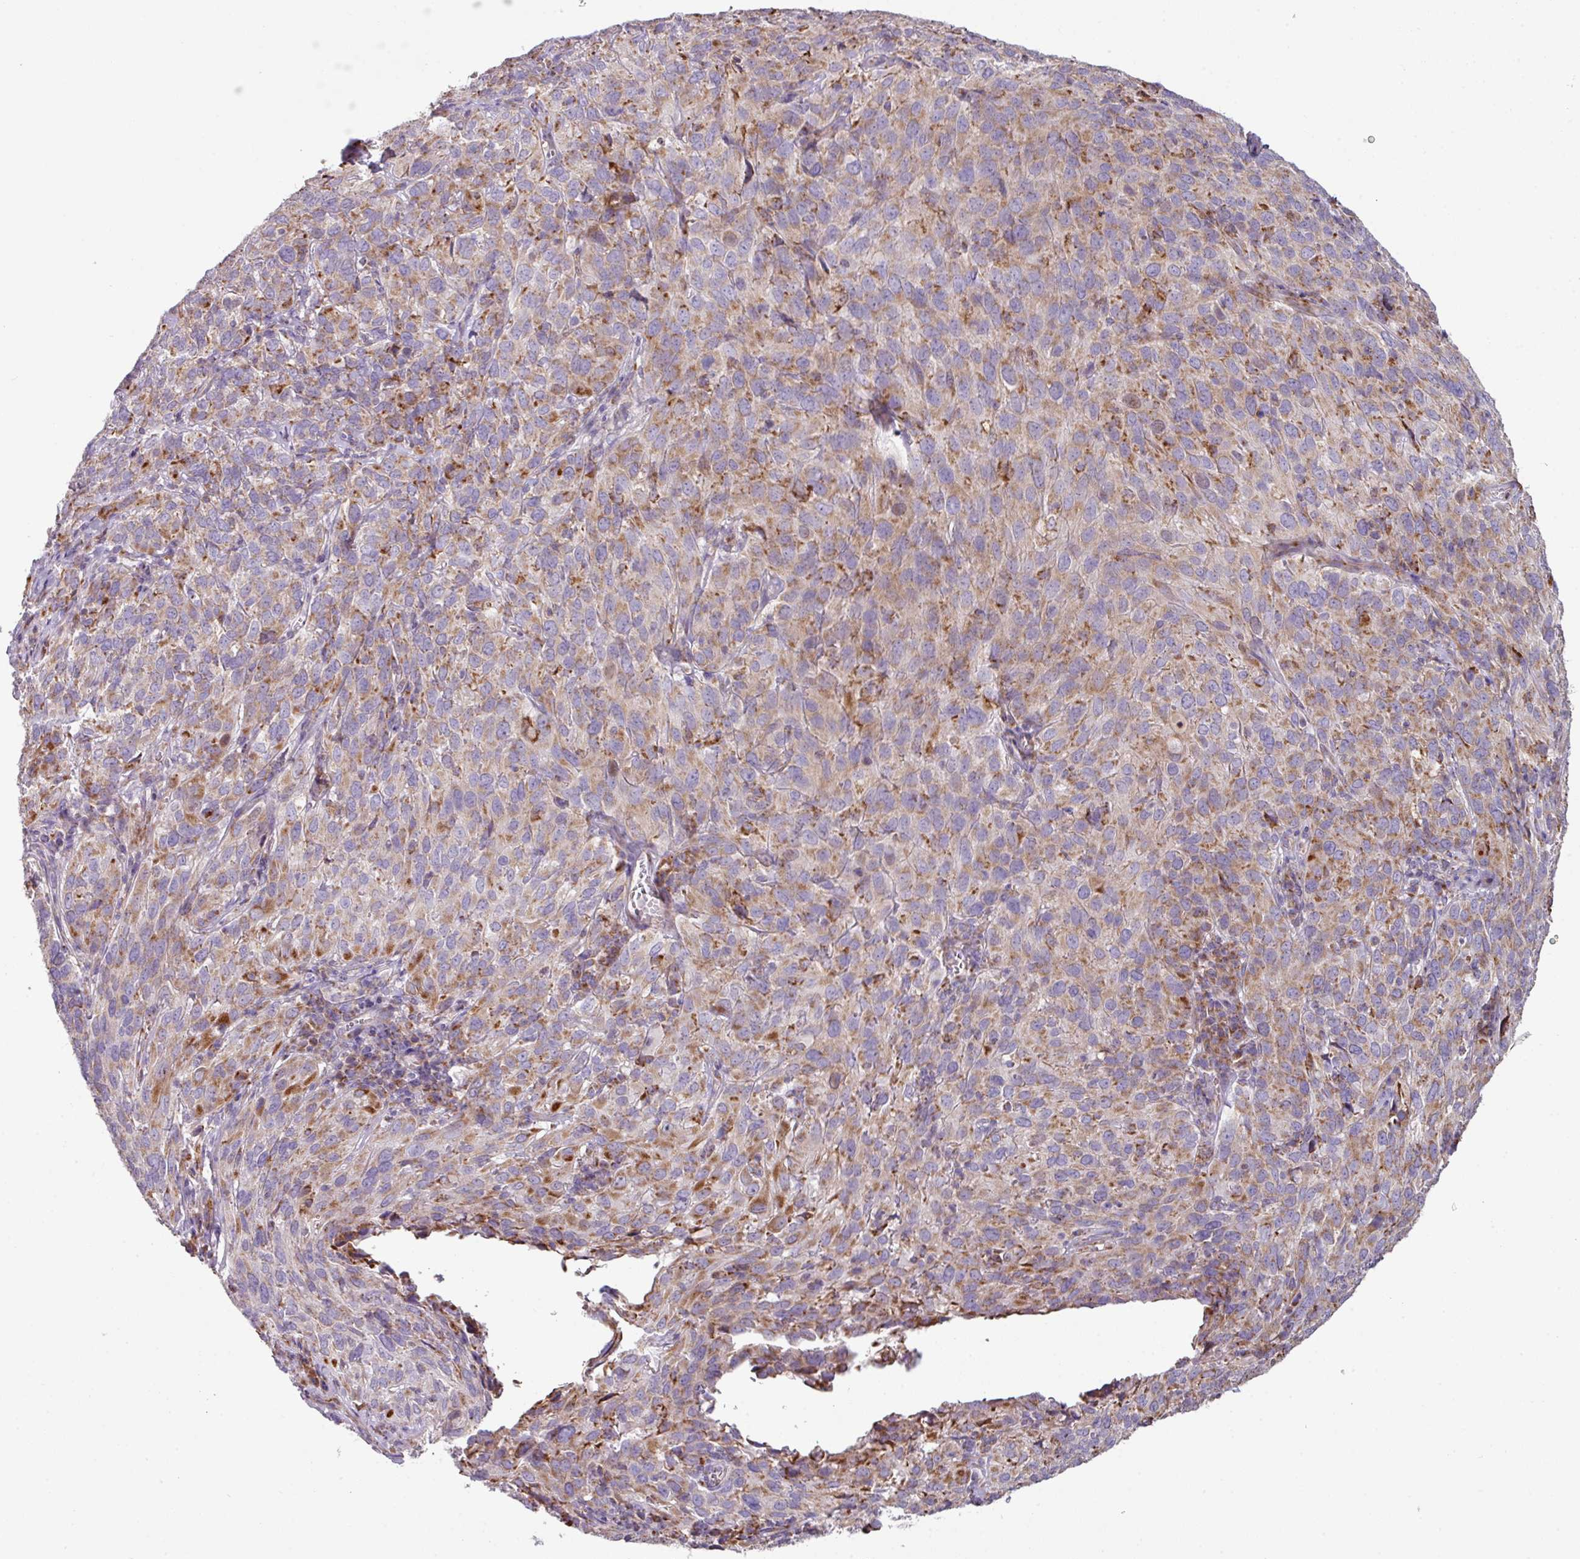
{"staining": {"intensity": "moderate", "quantity": "25%-75%", "location": "cytoplasmic/membranous"}, "tissue": "cervical cancer", "cell_type": "Tumor cells", "image_type": "cancer", "snomed": [{"axis": "morphology", "description": "Squamous cell carcinoma, NOS"}, {"axis": "topography", "description": "Cervix"}], "caption": "Immunohistochemistry (IHC) image of neoplastic tissue: human squamous cell carcinoma (cervical) stained using immunohistochemistry reveals medium levels of moderate protein expression localized specifically in the cytoplasmic/membranous of tumor cells, appearing as a cytoplasmic/membranous brown color.", "gene": "SQOR", "patient": {"sex": "female", "age": 51}}